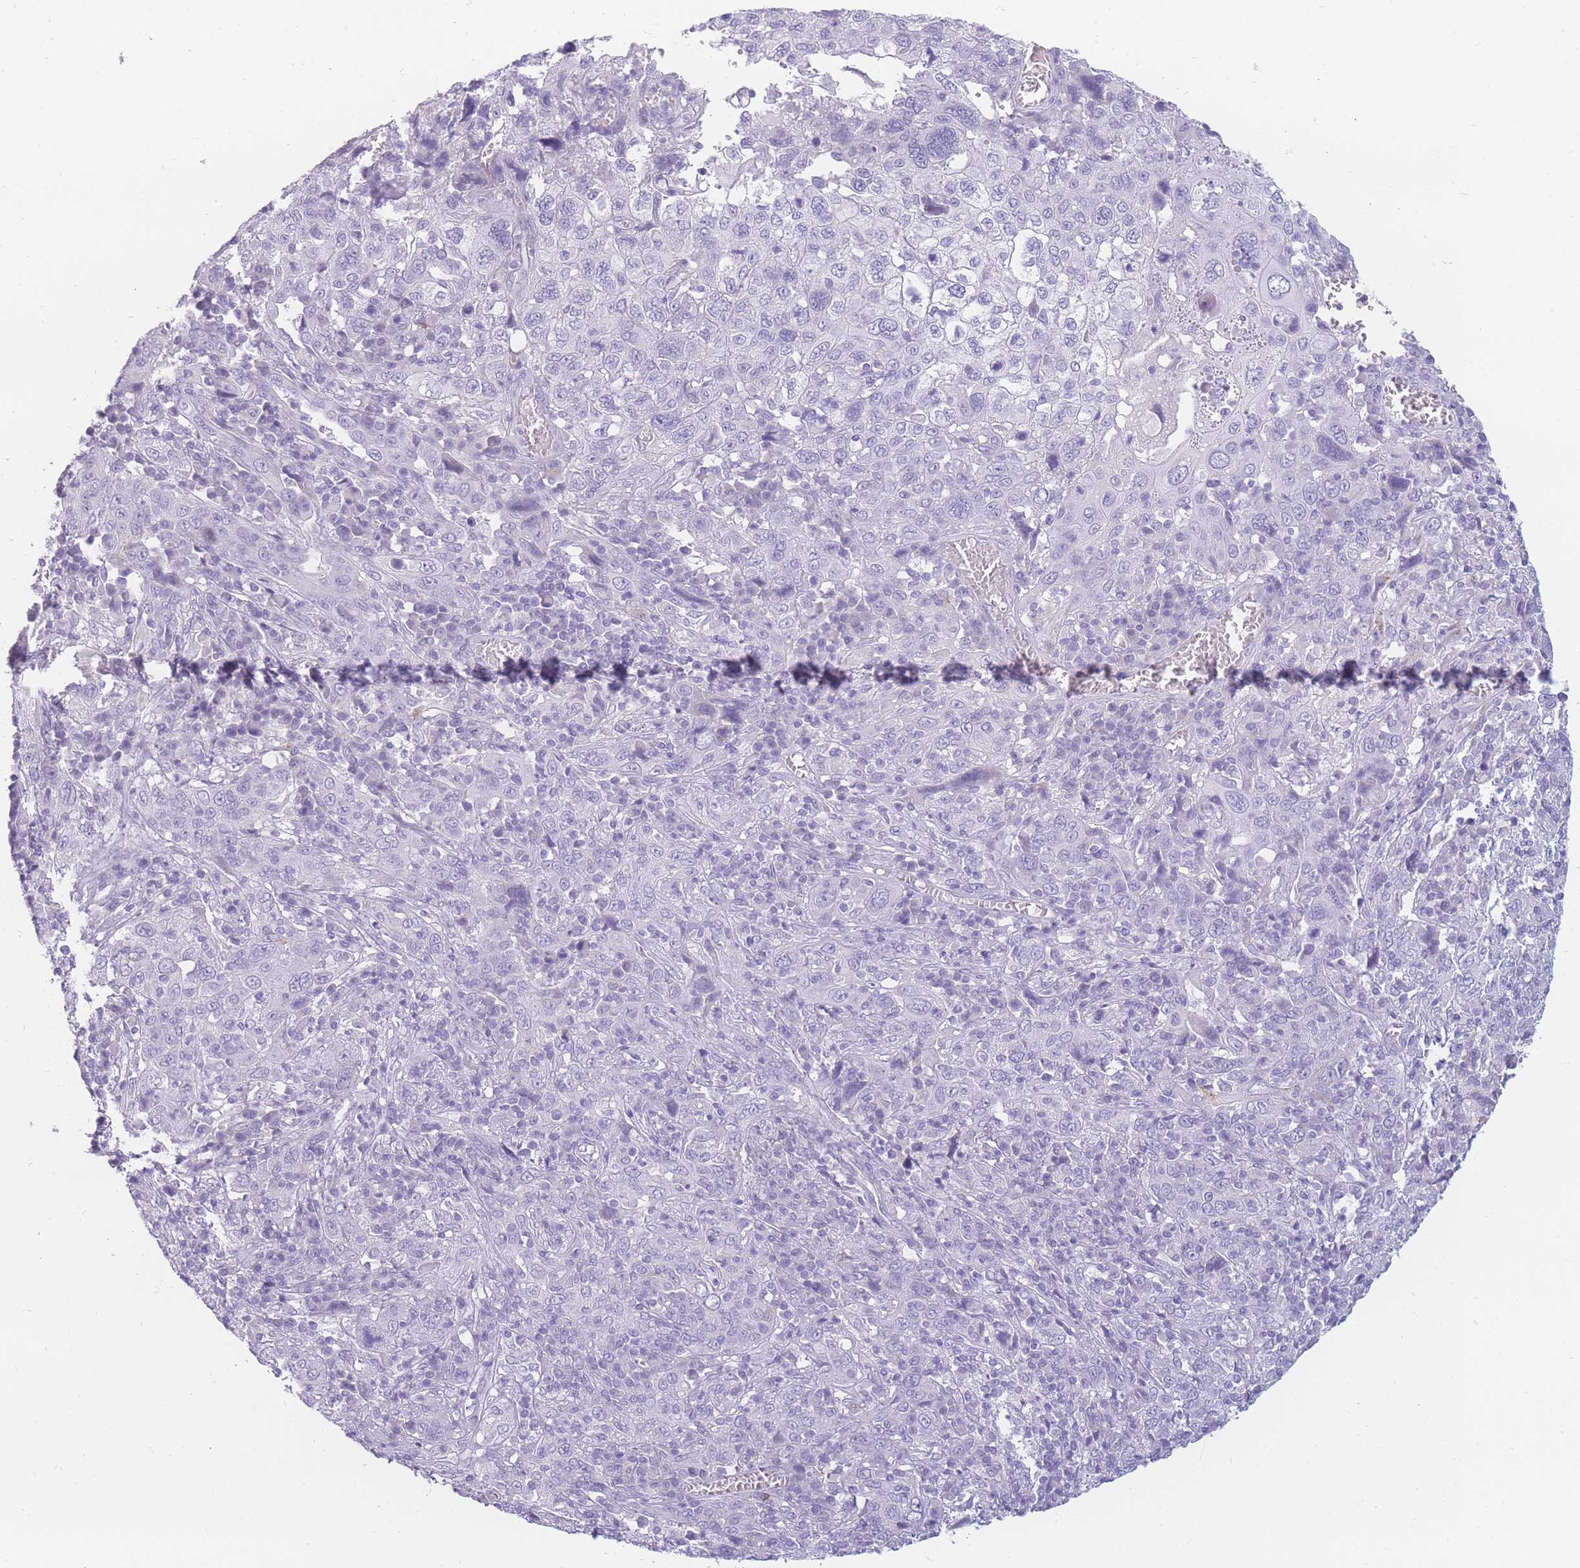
{"staining": {"intensity": "negative", "quantity": "none", "location": "none"}, "tissue": "cervical cancer", "cell_type": "Tumor cells", "image_type": "cancer", "snomed": [{"axis": "morphology", "description": "Squamous cell carcinoma, NOS"}, {"axis": "topography", "description": "Cervix"}], "caption": "Tumor cells show no significant protein positivity in squamous cell carcinoma (cervical).", "gene": "UPK1A", "patient": {"sex": "female", "age": 46}}